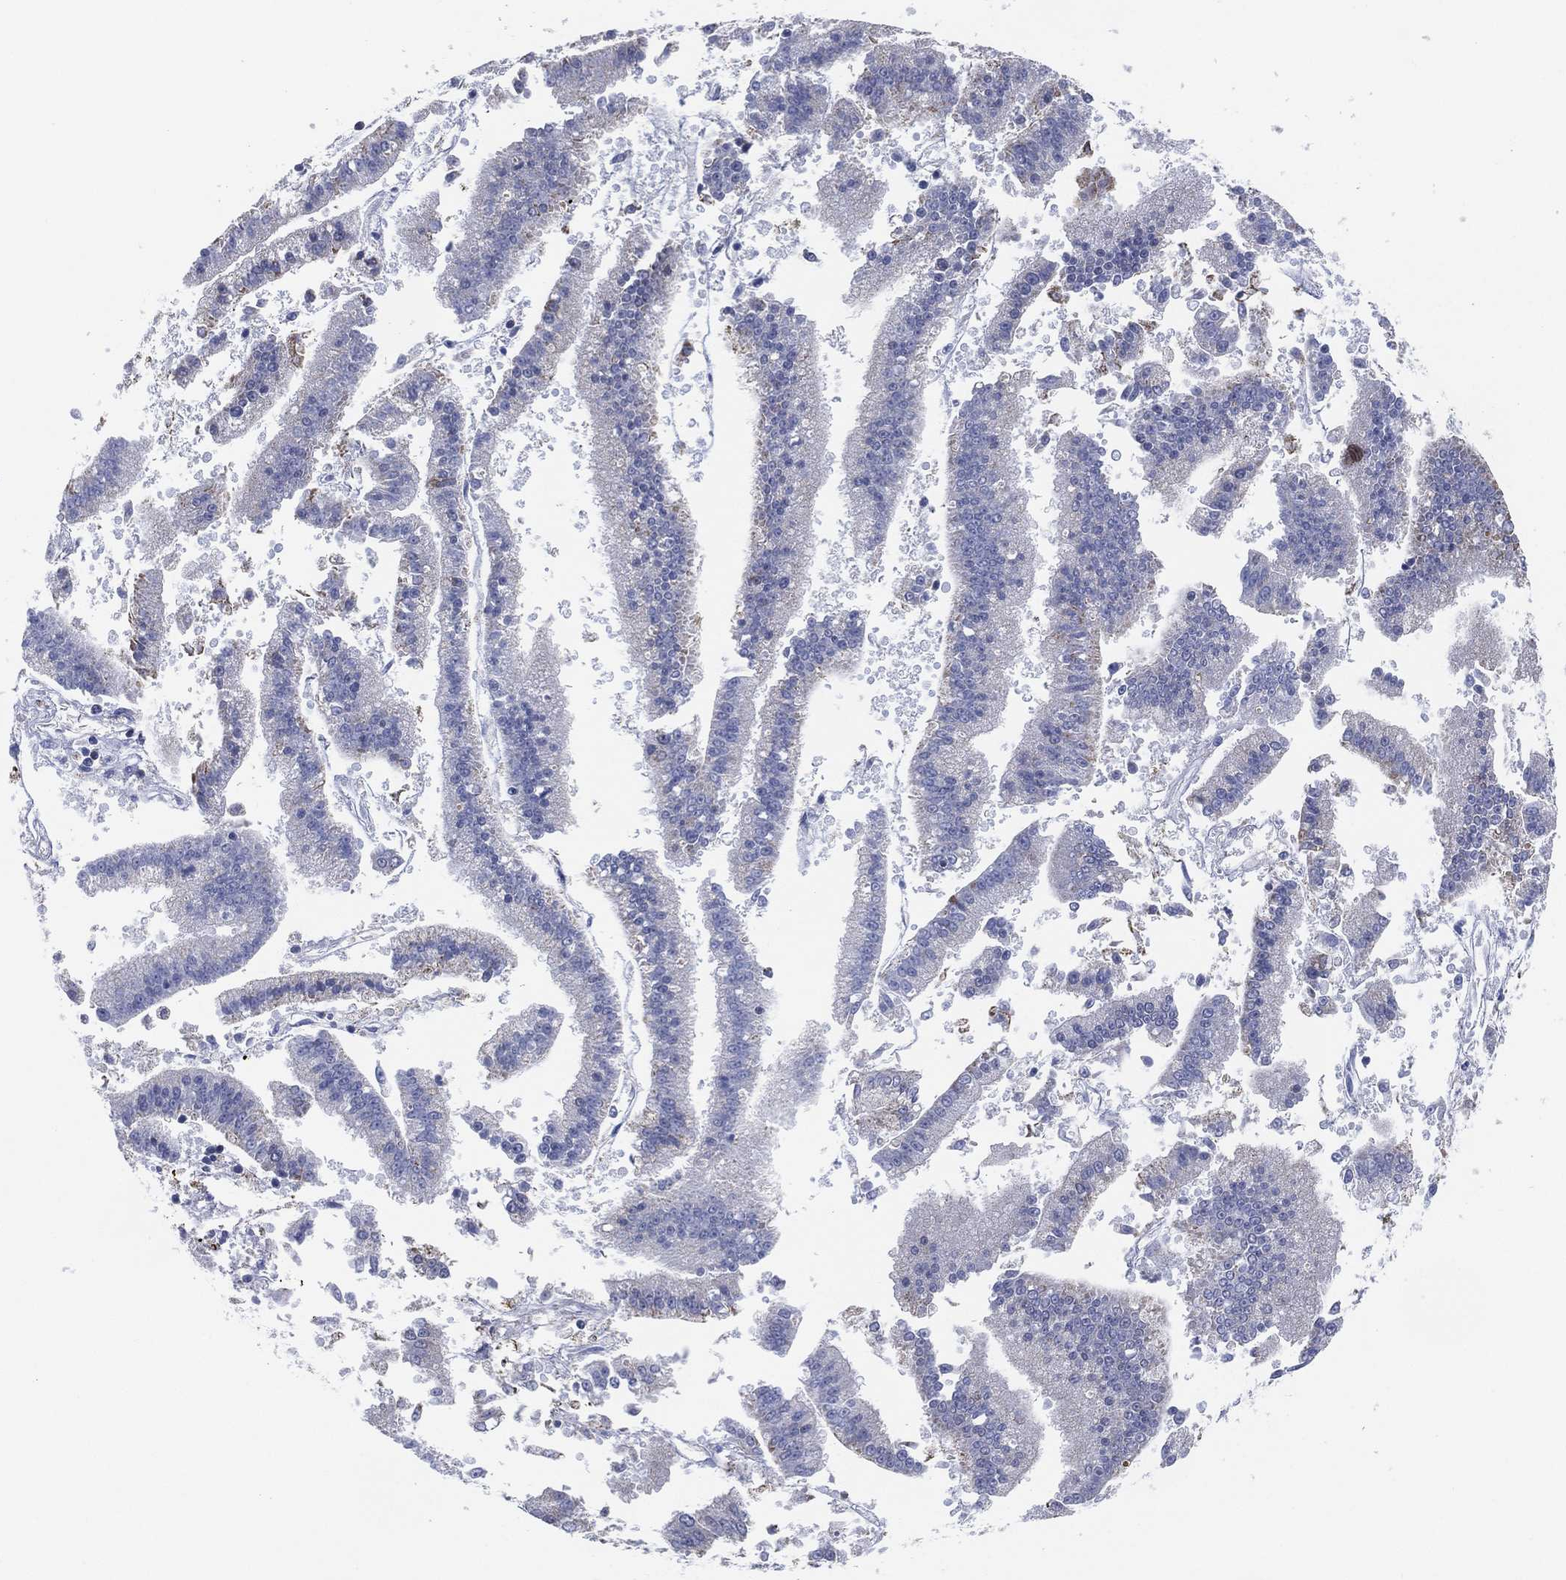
{"staining": {"intensity": "negative", "quantity": "none", "location": "none"}, "tissue": "endometrial cancer", "cell_type": "Tumor cells", "image_type": "cancer", "snomed": [{"axis": "morphology", "description": "Adenocarcinoma, NOS"}, {"axis": "topography", "description": "Endometrium"}], "caption": "Immunohistochemistry of endometrial cancer (adenocarcinoma) demonstrates no expression in tumor cells.", "gene": "CFTR", "patient": {"sex": "female", "age": 66}}